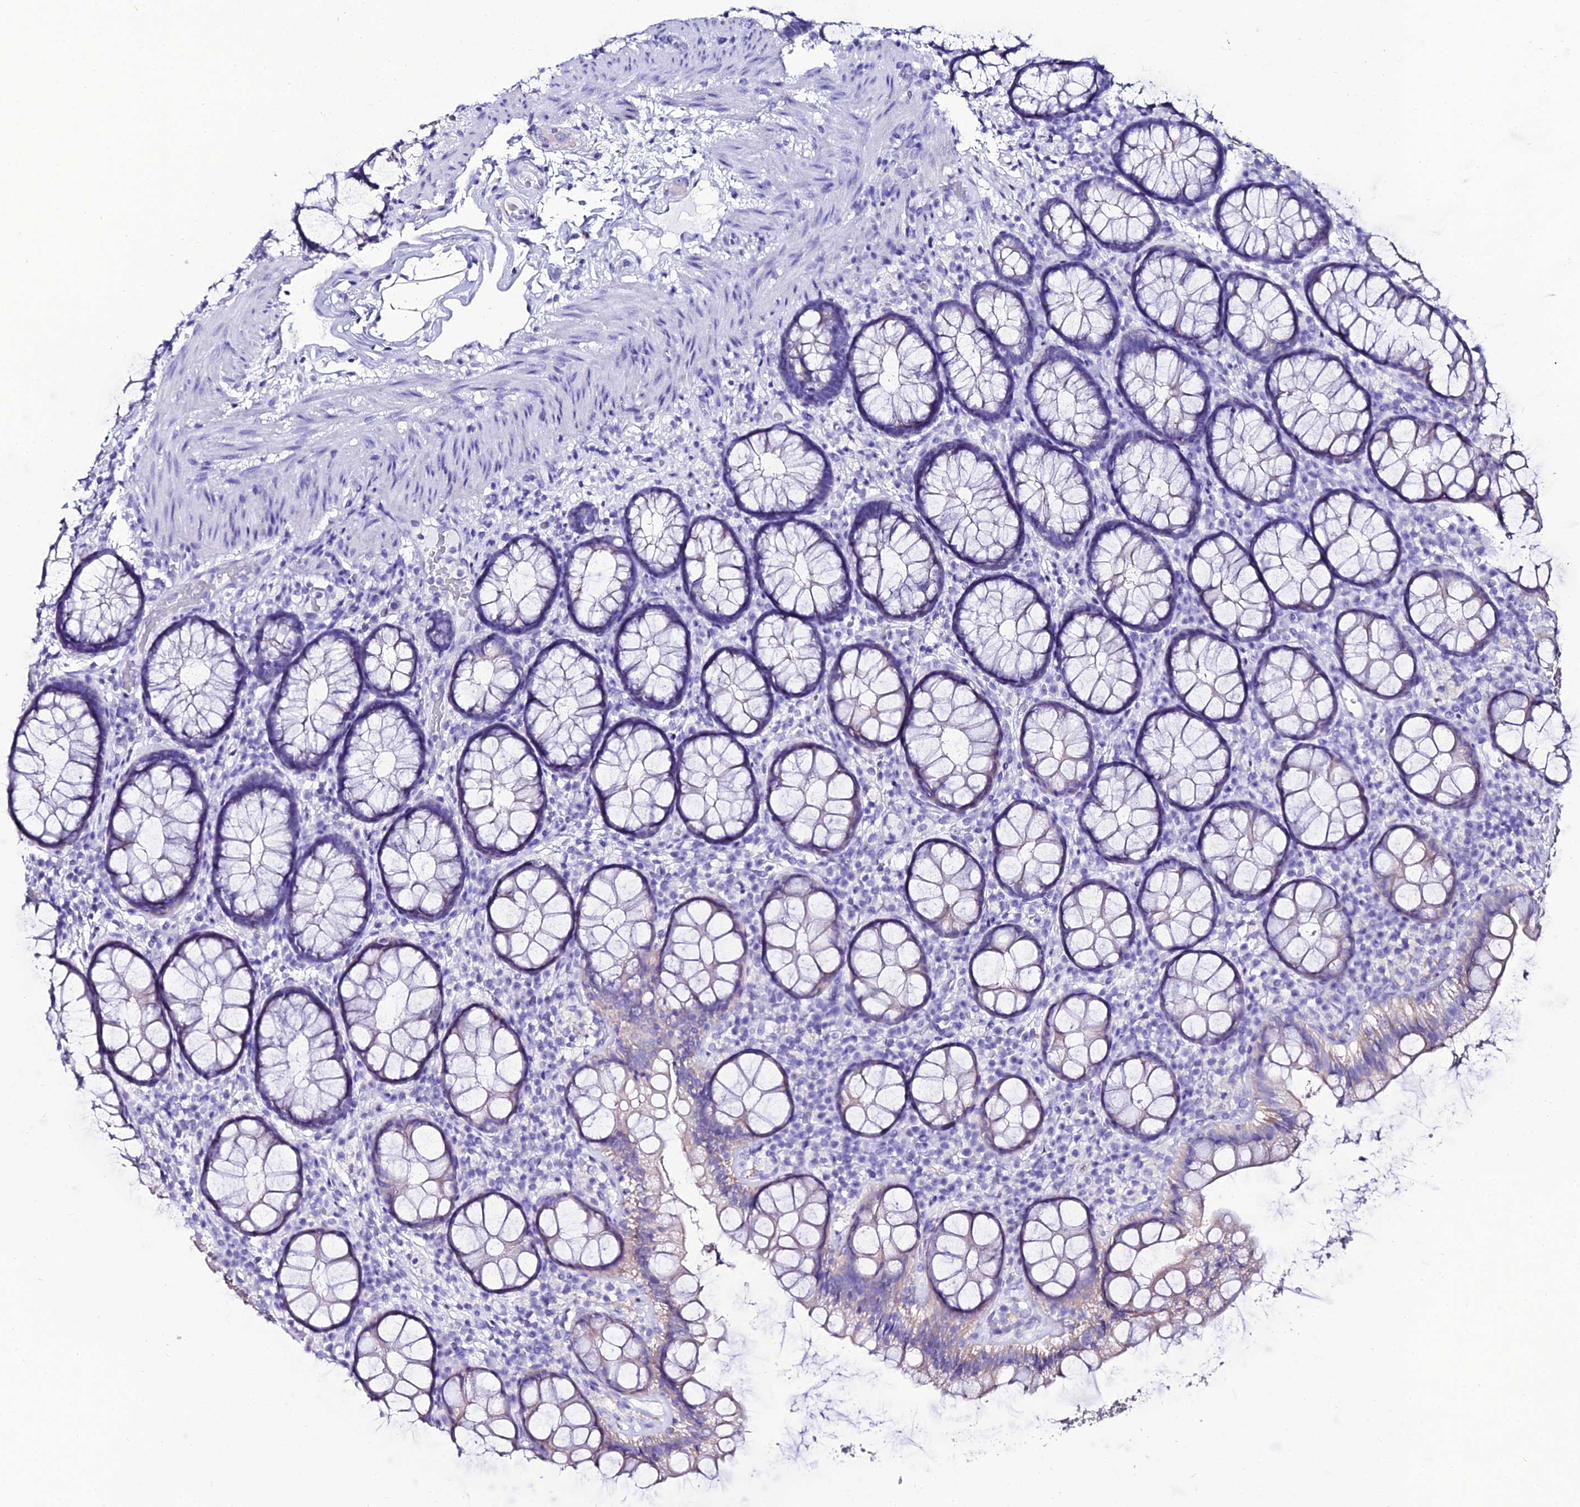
{"staining": {"intensity": "negative", "quantity": "none", "location": "none"}, "tissue": "rectum", "cell_type": "Glandular cells", "image_type": "normal", "snomed": [{"axis": "morphology", "description": "Normal tissue, NOS"}, {"axis": "topography", "description": "Rectum"}], "caption": "Micrograph shows no significant protein positivity in glandular cells of normal rectum. Brightfield microscopy of immunohistochemistry (IHC) stained with DAB (brown) and hematoxylin (blue), captured at high magnification.", "gene": "OR4D5", "patient": {"sex": "male", "age": 83}}